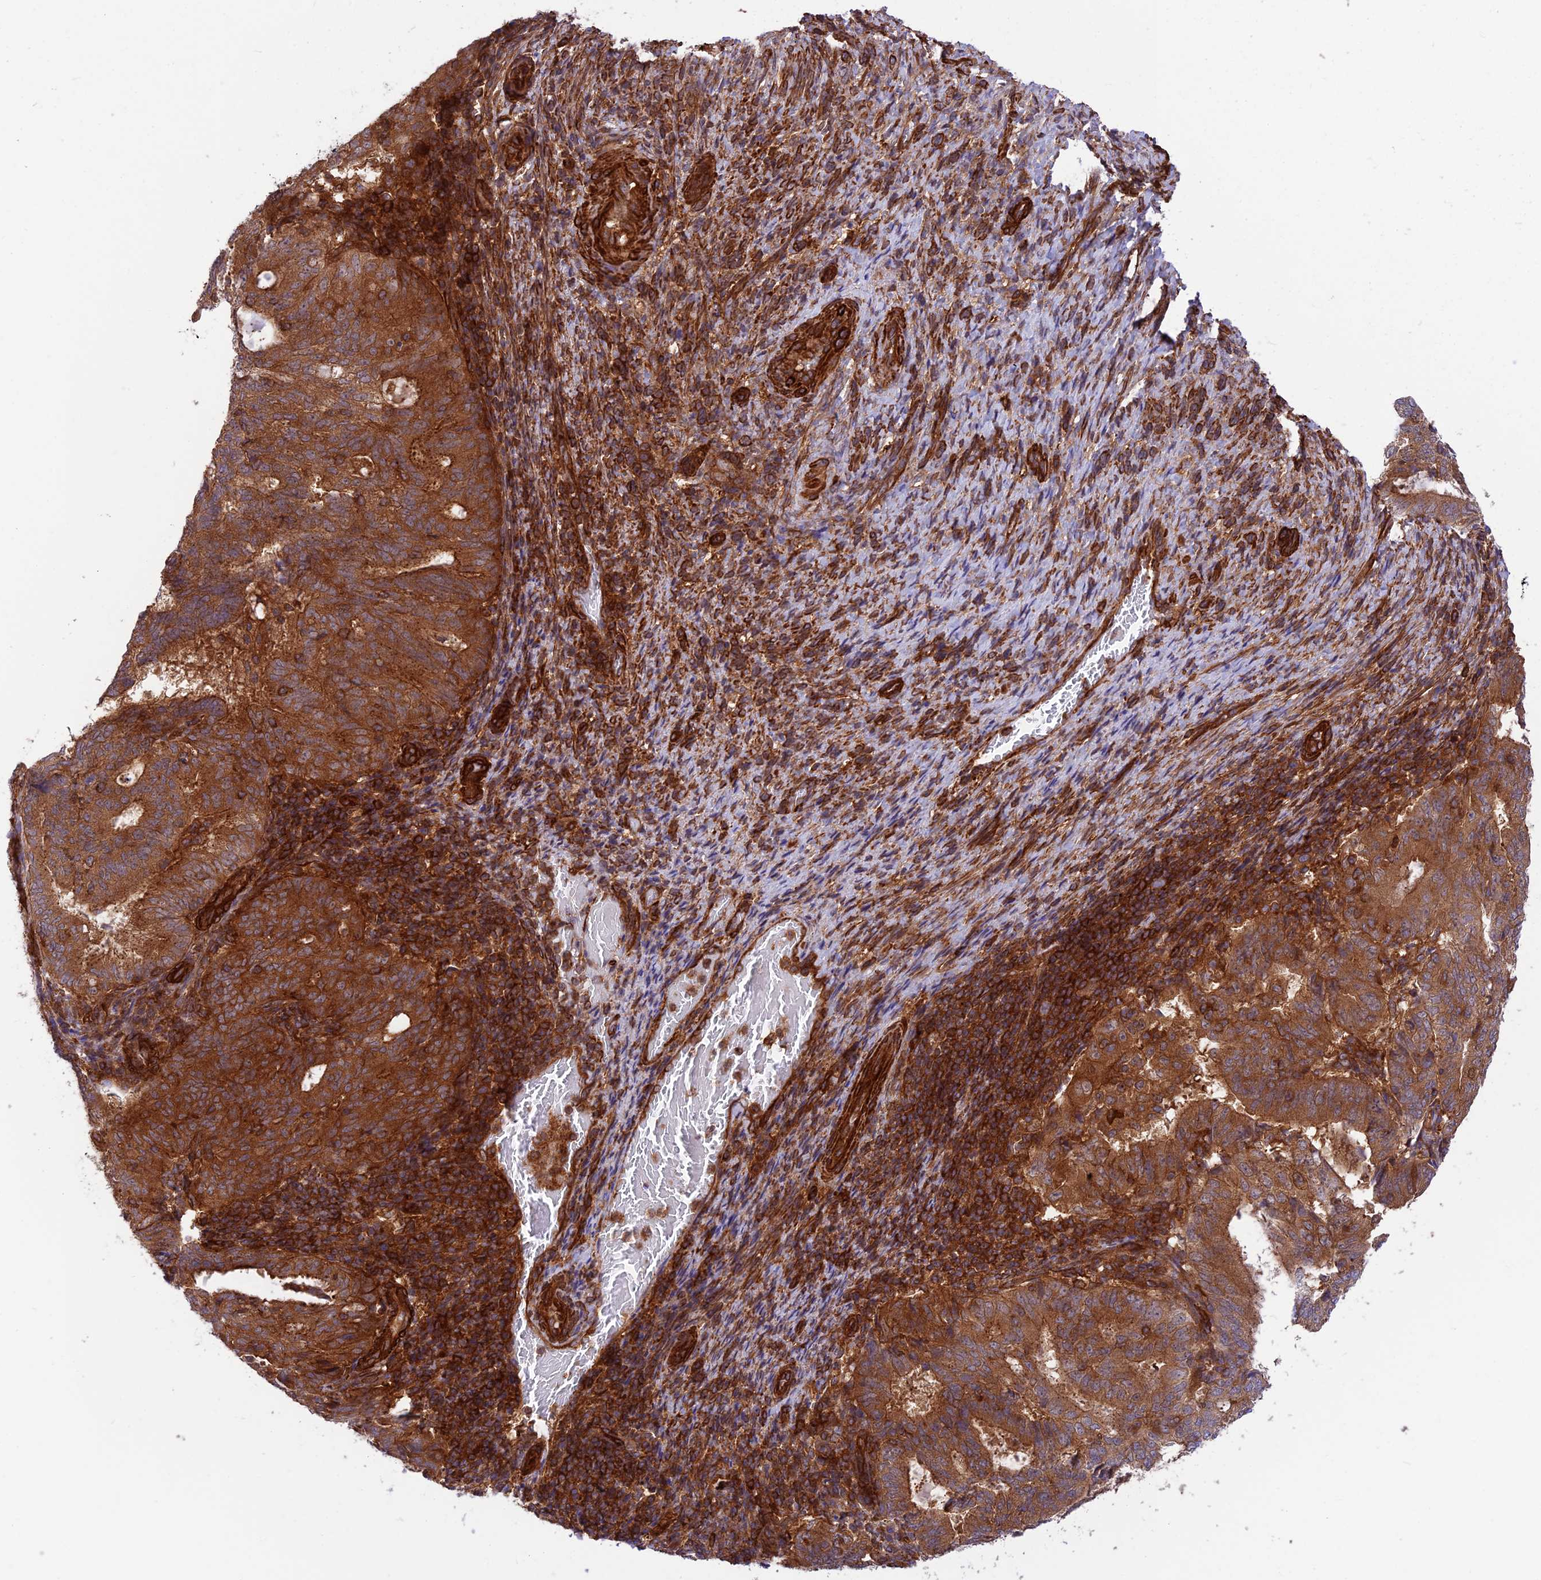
{"staining": {"intensity": "strong", "quantity": ">75%", "location": "cytoplasmic/membranous"}, "tissue": "endometrial cancer", "cell_type": "Tumor cells", "image_type": "cancer", "snomed": [{"axis": "morphology", "description": "Adenocarcinoma, NOS"}, {"axis": "topography", "description": "Endometrium"}], "caption": "About >75% of tumor cells in endometrial cancer (adenocarcinoma) display strong cytoplasmic/membranous protein staining as visualized by brown immunohistochemical staining.", "gene": "EVI5L", "patient": {"sex": "female", "age": 70}}